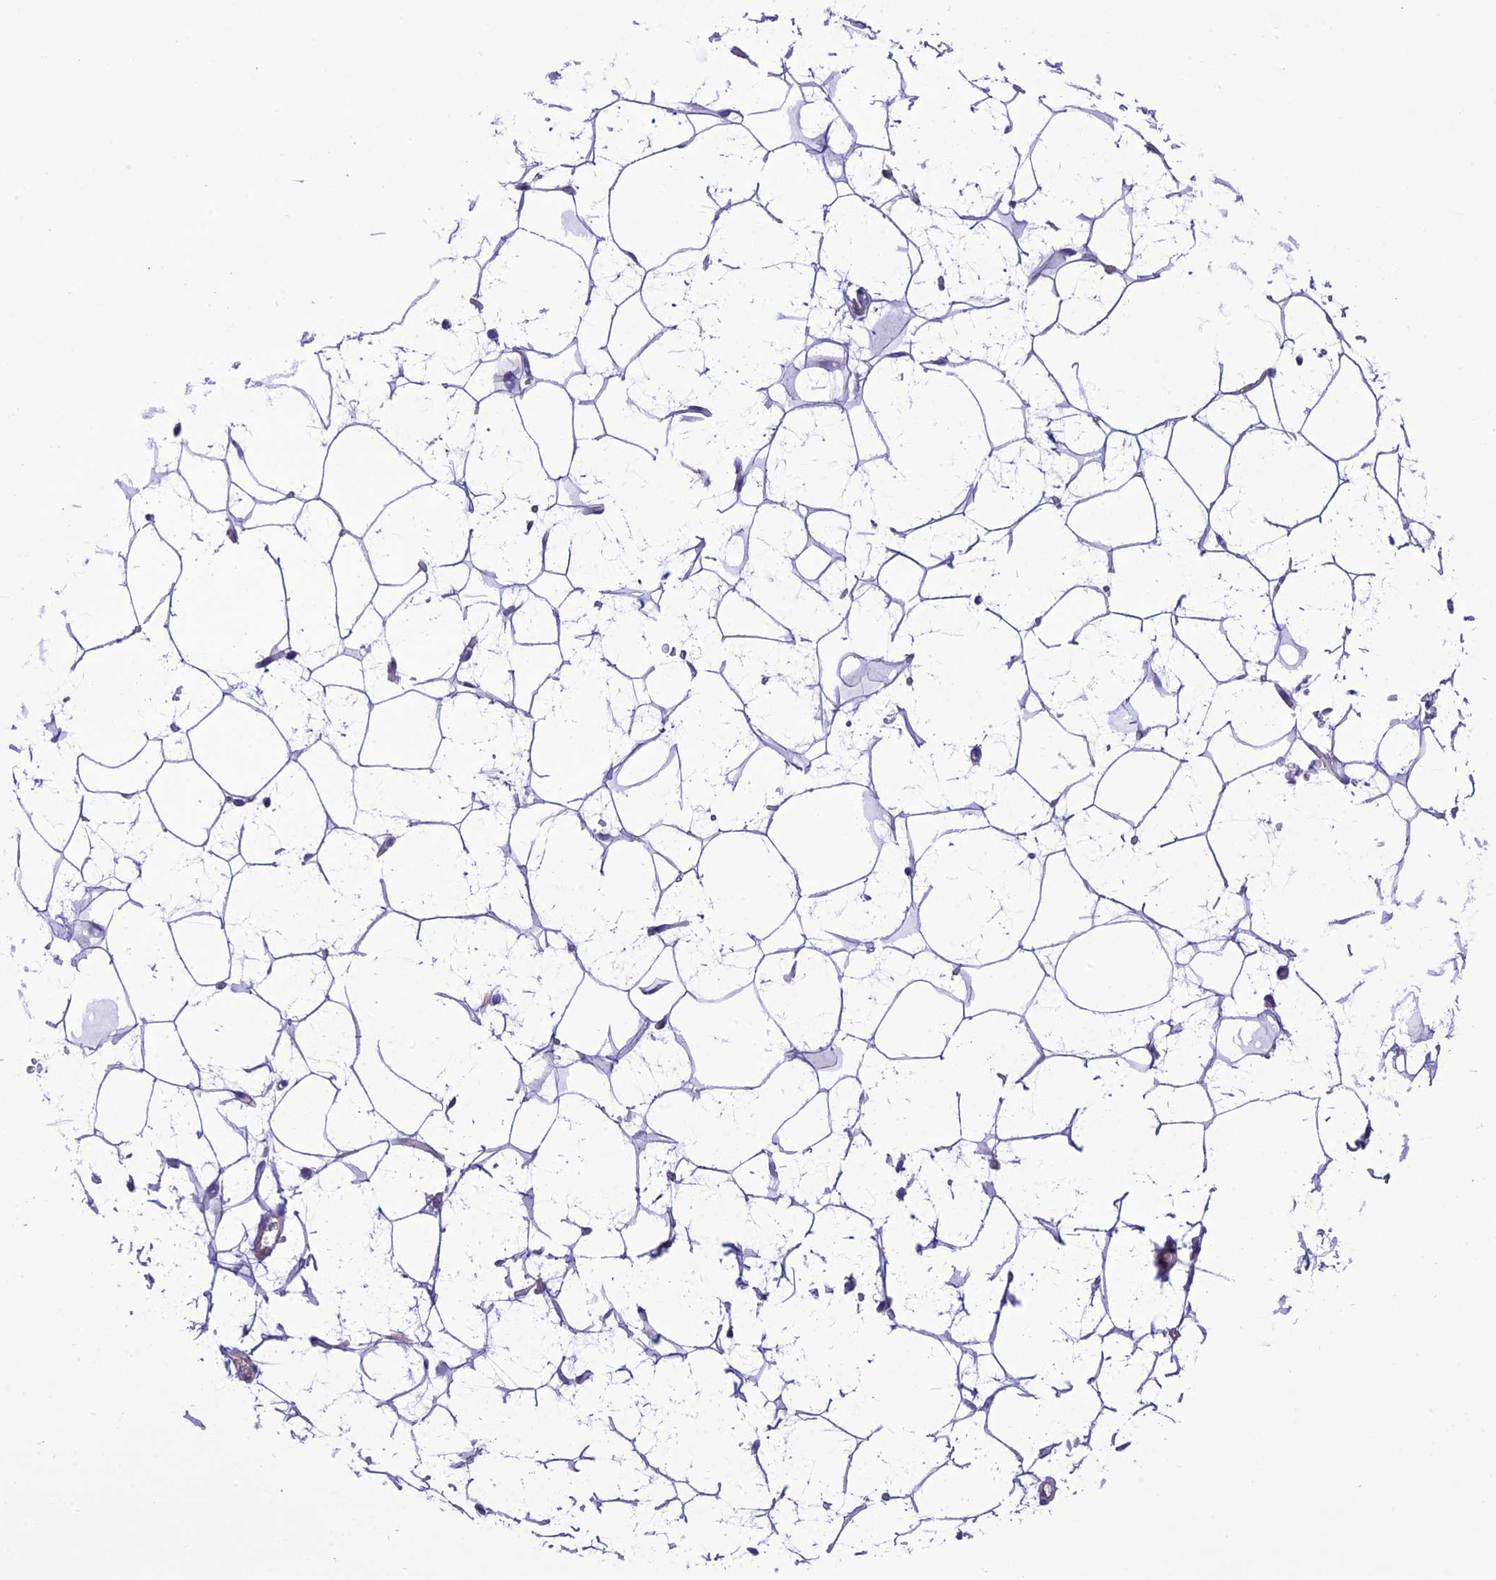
{"staining": {"intensity": "negative", "quantity": "none", "location": "none"}, "tissue": "adipose tissue", "cell_type": "Adipocytes", "image_type": "normal", "snomed": [{"axis": "morphology", "description": "Normal tissue, NOS"}, {"axis": "topography", "description": "Breast"}], "caption": "DAB (3,3'-diaminobenzidine) immunohistochemical staining of benign adipose tissue shows no significant expression in adipocytes. (Stains: DAB IHC with hematoxylin counter stain, Microscopy: brightfield microscopy at high magnification).", "gene": "PPFIA3", "patient": {"sex": "female", "age": 26}}